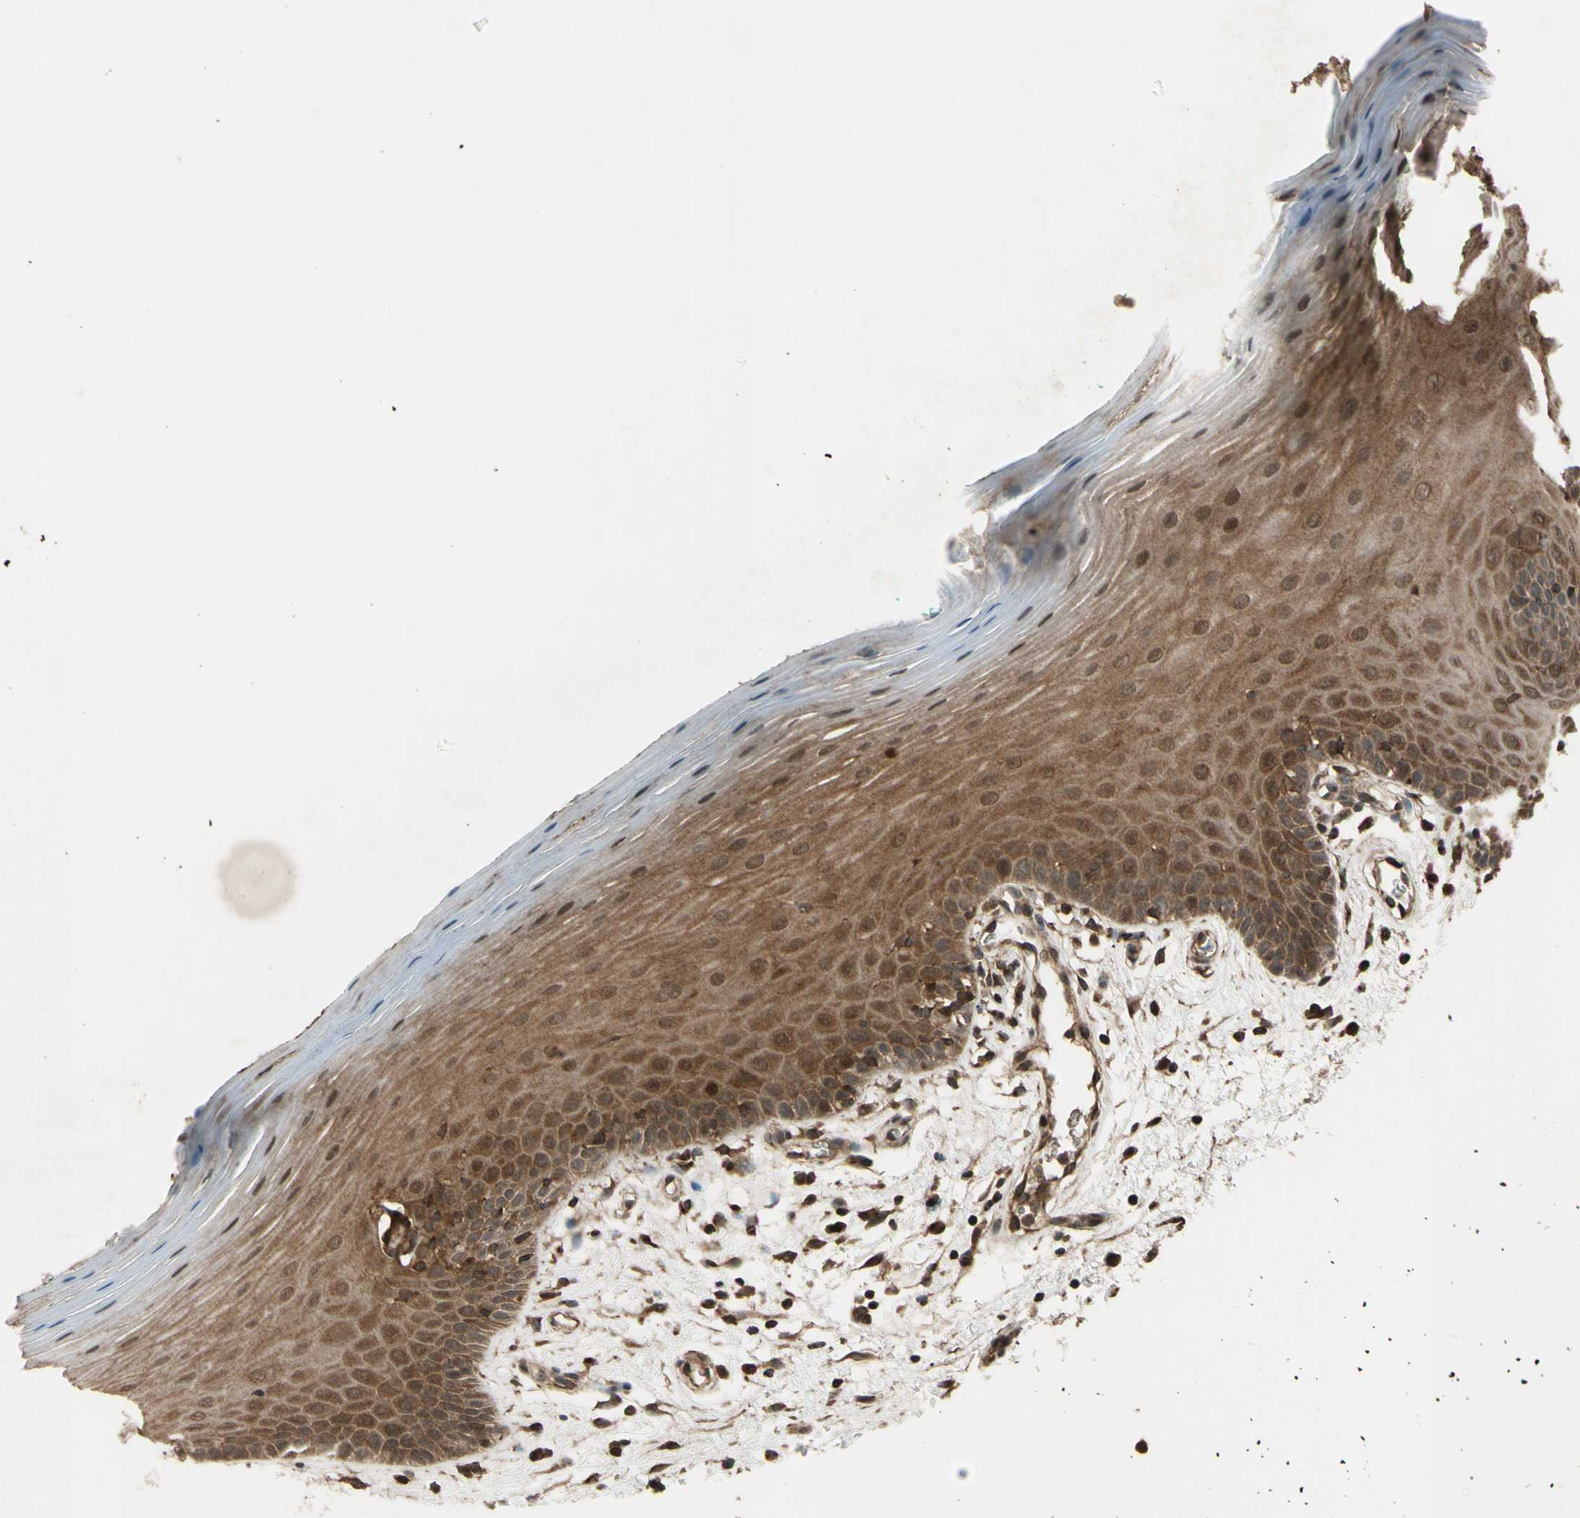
{"staining": {"intensity": "strong", "quantity": "25%-75%", "location": "cytoplasmic/membranous,nuclear"}, "tissue": "oral mucosa", "cell_type": "Squamous epithelial cells", "image_type": "normal", "snomed": [{"axis": "morphology", "description": "Normal tissue, NOS"}, {"axis": "topography", "description": "Skeletal muscle"}, {"axis": "topography", "description": "Oral tissue"}], "caption": "Squamous epithelial cells show strong cytoplasmic/membranous,nuclear staining in approximately 25%-75% of cells in benign oral mucosa.", "gene": "FLII", "patient": {"sex": "male", "age": 58}}